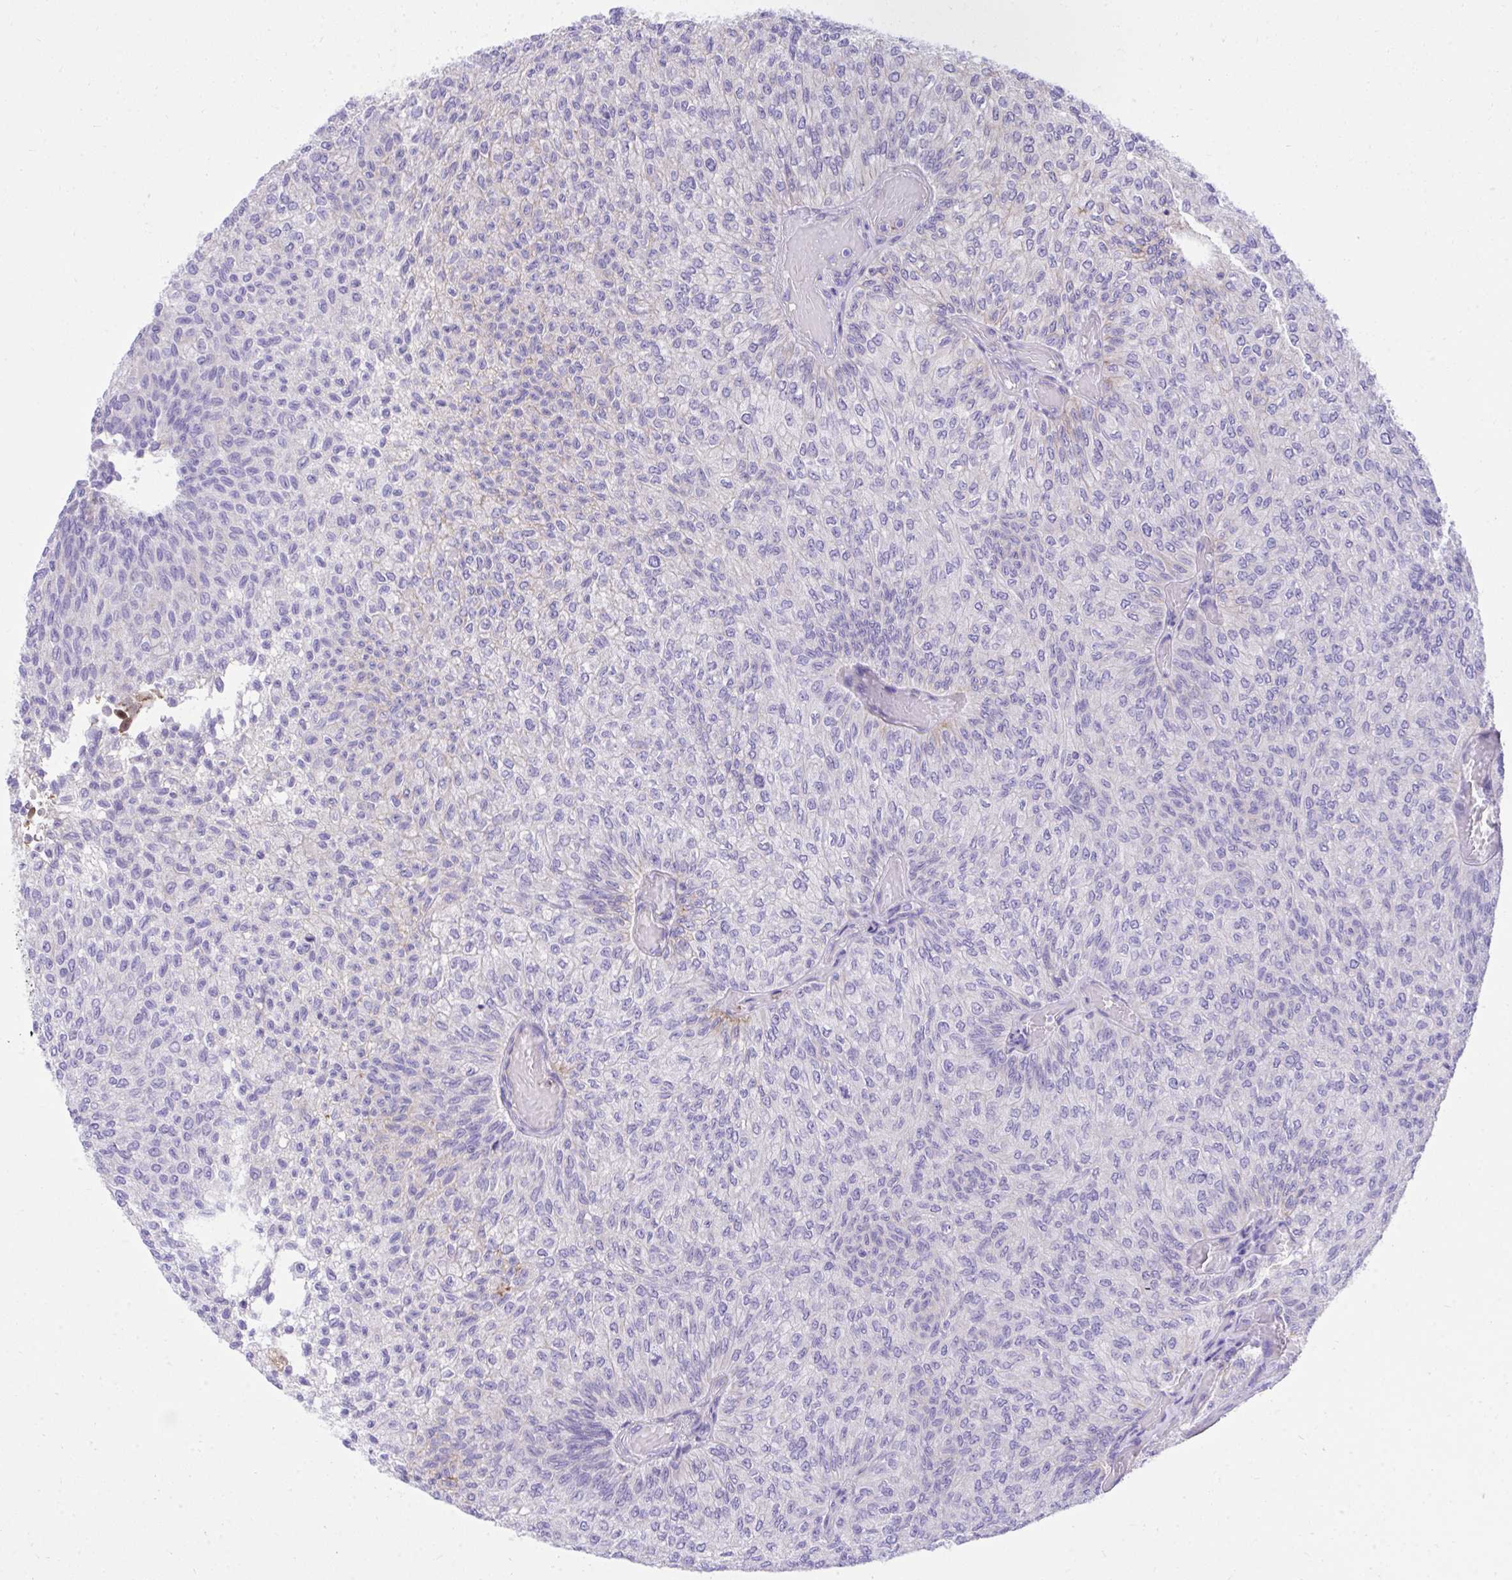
{"staining": {"intensity": "negative", "quantity": "none", "location": "none"}, "tissue": "urothelial cancer", "cell_type": "Tumor cells", "image_type": "cancer", "snomed": [{"axis": "morphology", "description": "Urothelial carcinoma, Low grade"}, {"axis": "topography", "description": "Urinary bladder"}], "caption": "Immunohistochemistry (IHC) photomicrograph of neoplastic tissue: human low-grade urothelial carcinoma stained with DAB demonstrates no significant protein positivity in tumor cells.", "gene": "HRG", "patient": {"sex": "male", "age": 78}}